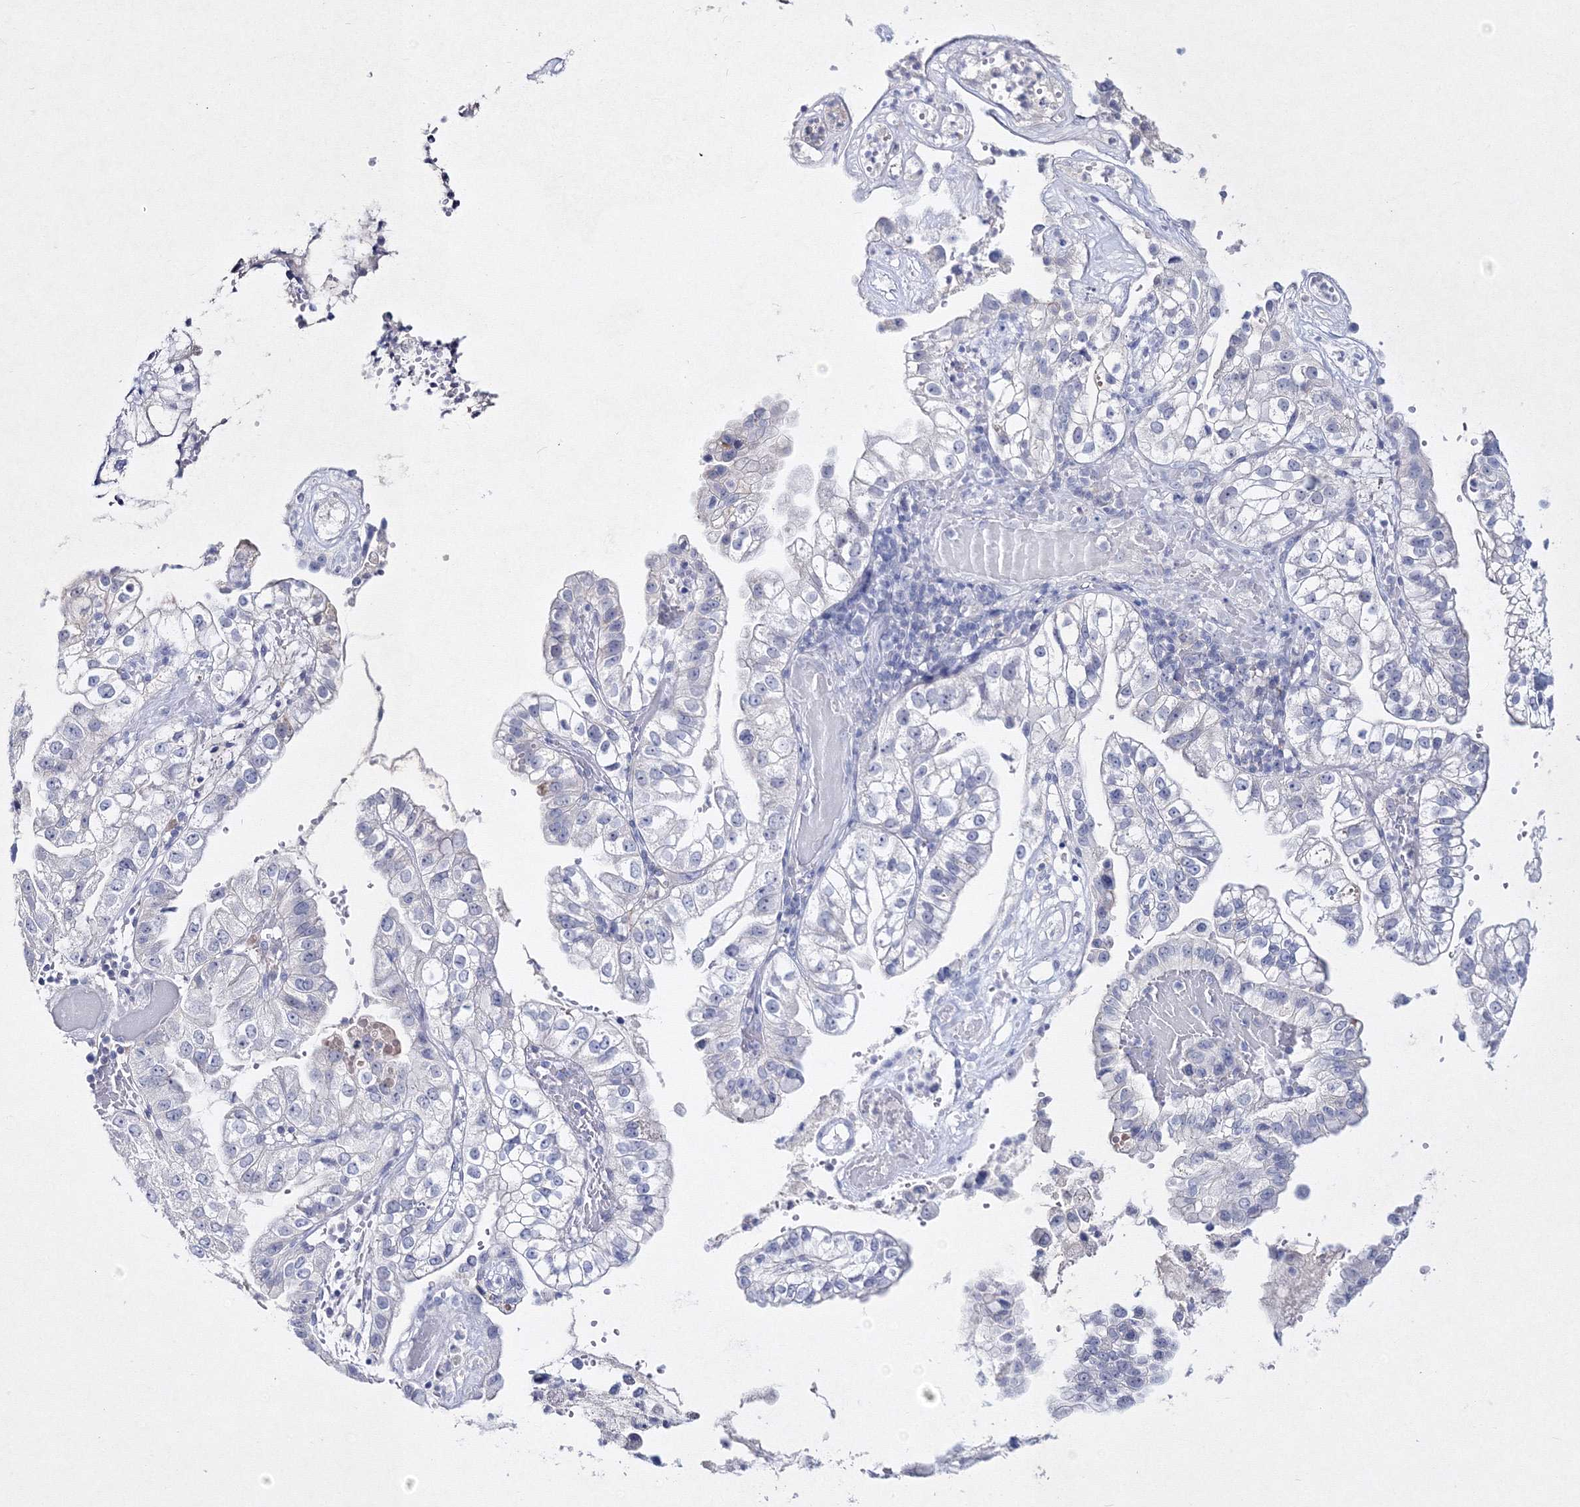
{"staining": {"intensity": "negative", "quantity": "none", "location": "none"}, "tissue": "liver cancer", "cell_type": "Tumor cells", "image_type": "cancer", "snomed": [{"axis": "morphology", "description": "Cholangiocarcinoma"}, {"axis": "topography", "description": "Liver"}], "caption": "The photomicrograph displays no staining of tumor cells in liver cholangiocarcinoma.", "gene": "NEU4", "patient": {"sex": "female", "age": 79}}